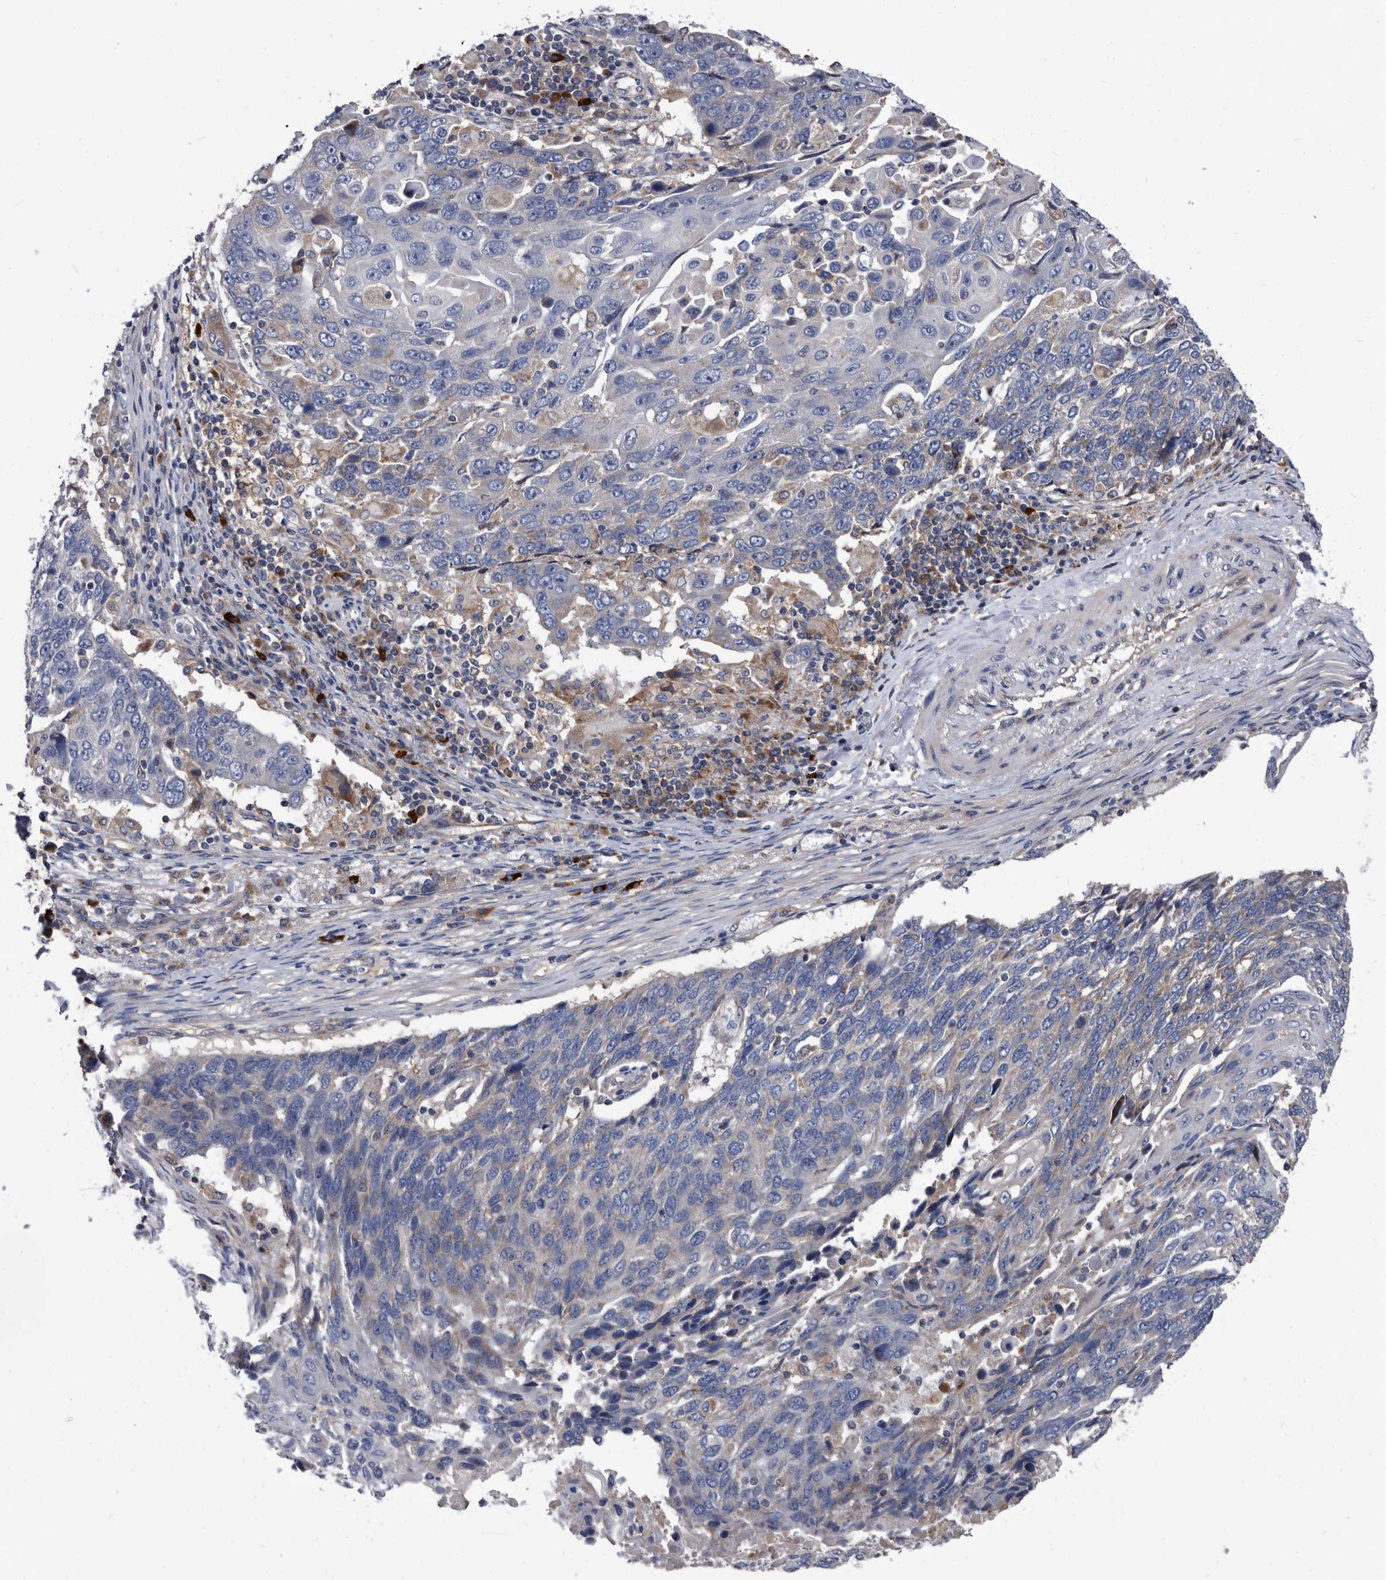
{"staining": {"intensity": "negative", "quantity": "none", "location": "none"}, "tissue": "lung cancer", "cell_type": "Tumor cells", "image_type": "cancer", "snomed": [{"axis": "morphology", "description": "Squamous cell carcinoma, NOS"}, {"axis": "topography", "description": "Lung"}], "caption": "The photomicrograph shows no significant expression in tumor cells of lung squamous cell carcinoma.", "gene": "DTNBP1", "patient": {"sex": "male", "age": 66}}